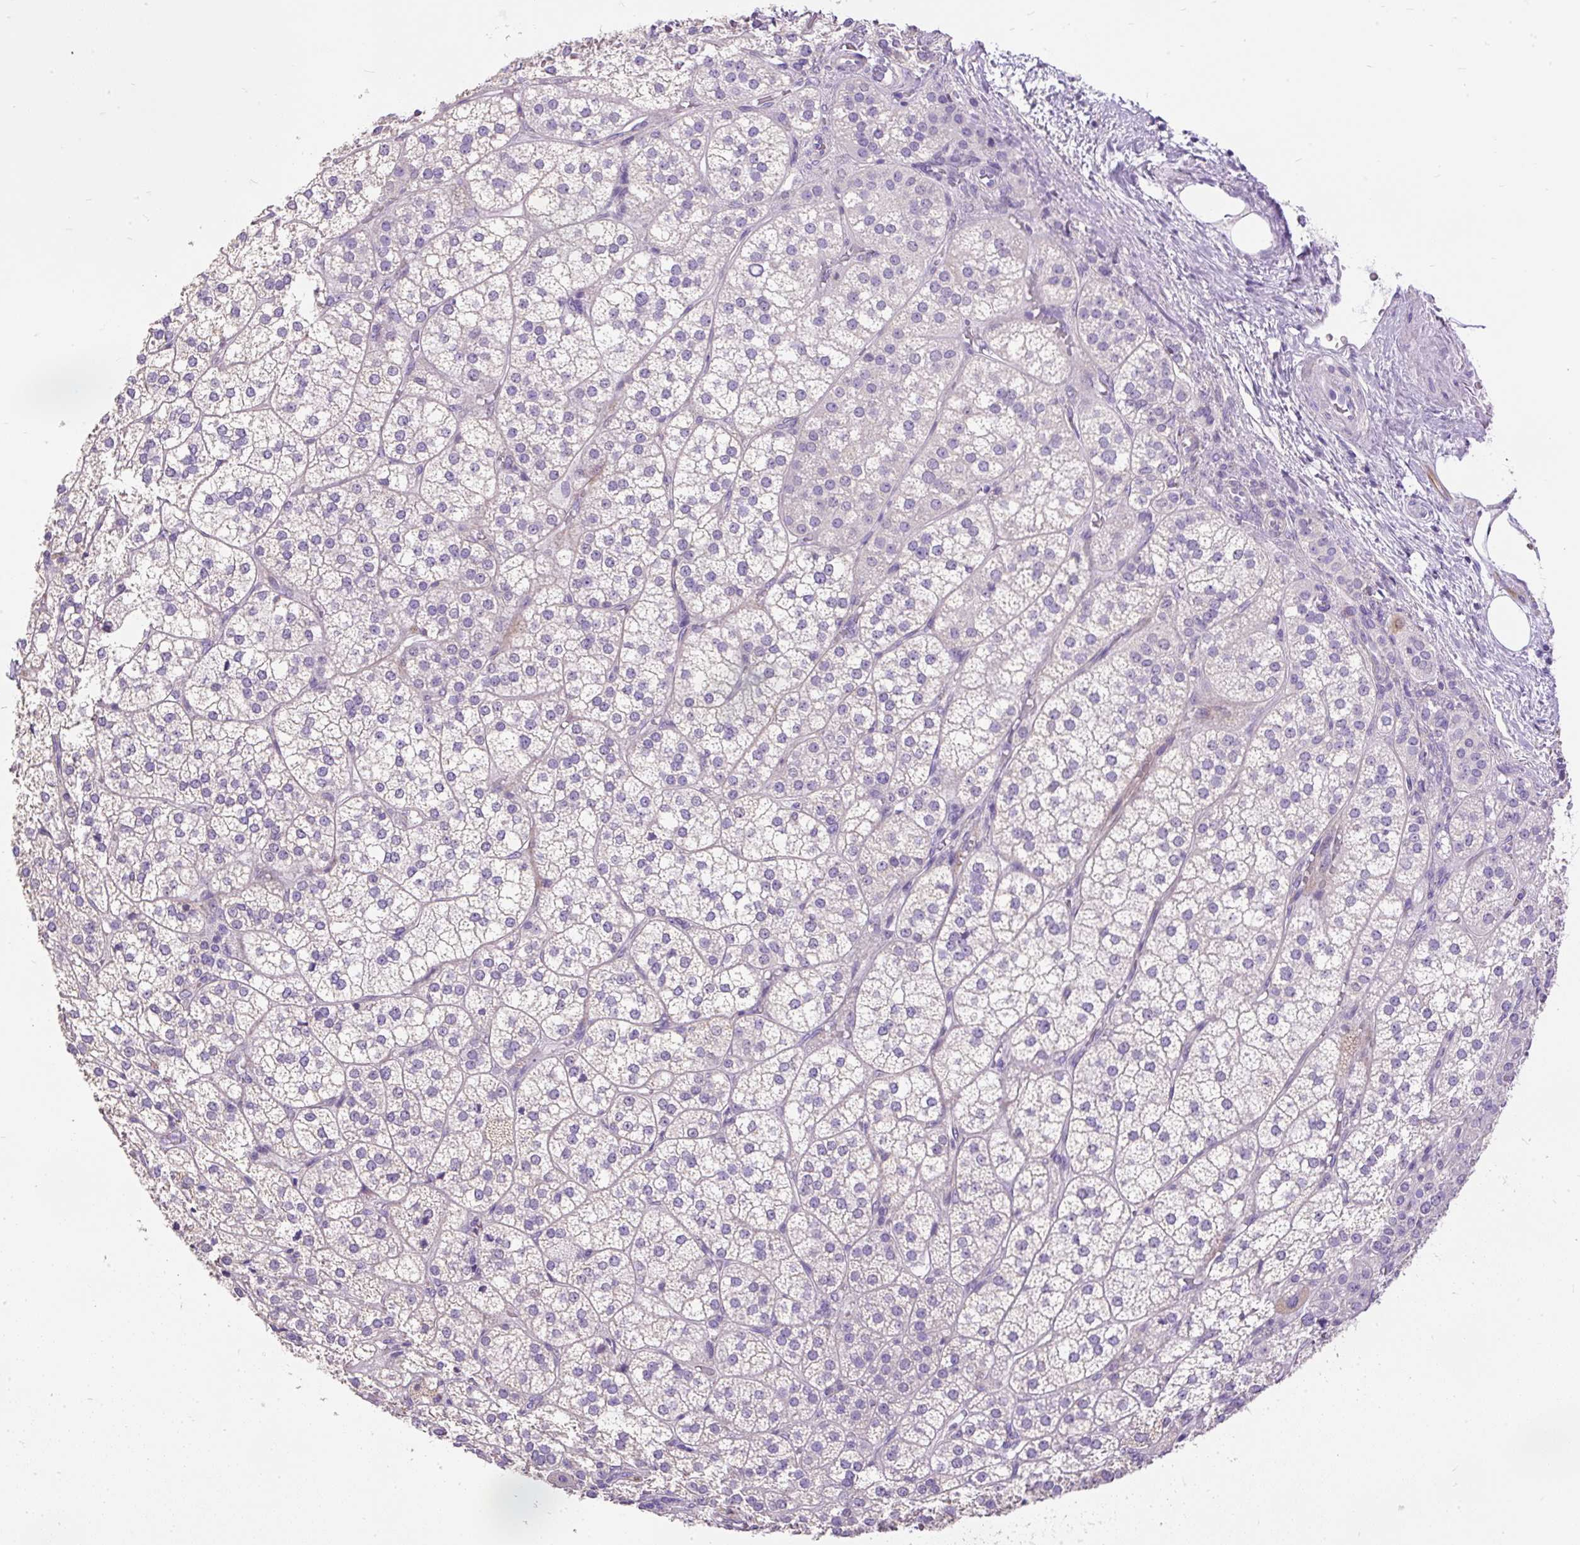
{"staining": {"intensity": "negative", "quantity": "none", "location": "none"}, "tissue": "adrenal gland", "cell_type": "Glandular cells", "image_type": "normal", "snomed": [{"axis": "morphology", "description": "Normal tissue, NOS"}, {"axis": "topography", "description": "Adrenal gland"}], "caption": "DAB (3,3'-diaminobenzidine) immunohistochemical staining of normal human adrenal gland exhibits no significant positivity in glandular cells. Nuclei are stained in blue.", "gene": "GBX1", "patient": {"sex": "female", "age": 60}}